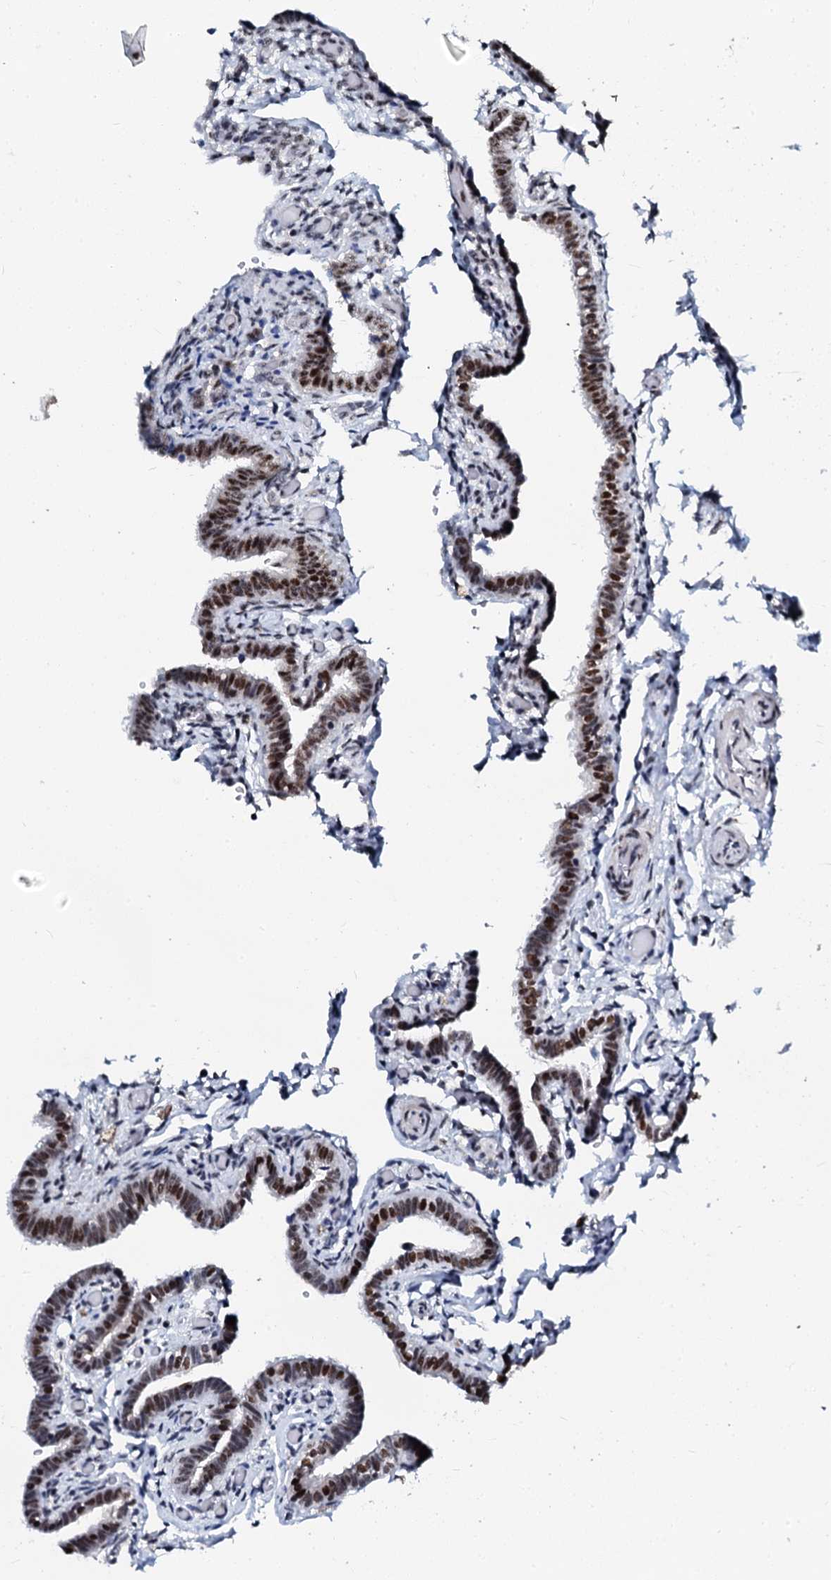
{"staining": {"intensity": "strong", "quantity": ">75%", "location": "nuclear"}, "tissue": "fallopian tube", "cell_type": "Glandular cells", "image_type": "normal", "snomed": [{"axis": "morphology", "description": "Normal tissue, NOS"}, {"axis": "topography", "description": "Fallopian tube"}], "caption": "DAB (3,3'-diaminobenzidine) immunohistochemical staining of normal fallopian tube displays strong nuclear protein expression in approximately >75% of glandular cells.", "gene": "SLTM", "patient": {"sex": "female", "age": 36}}